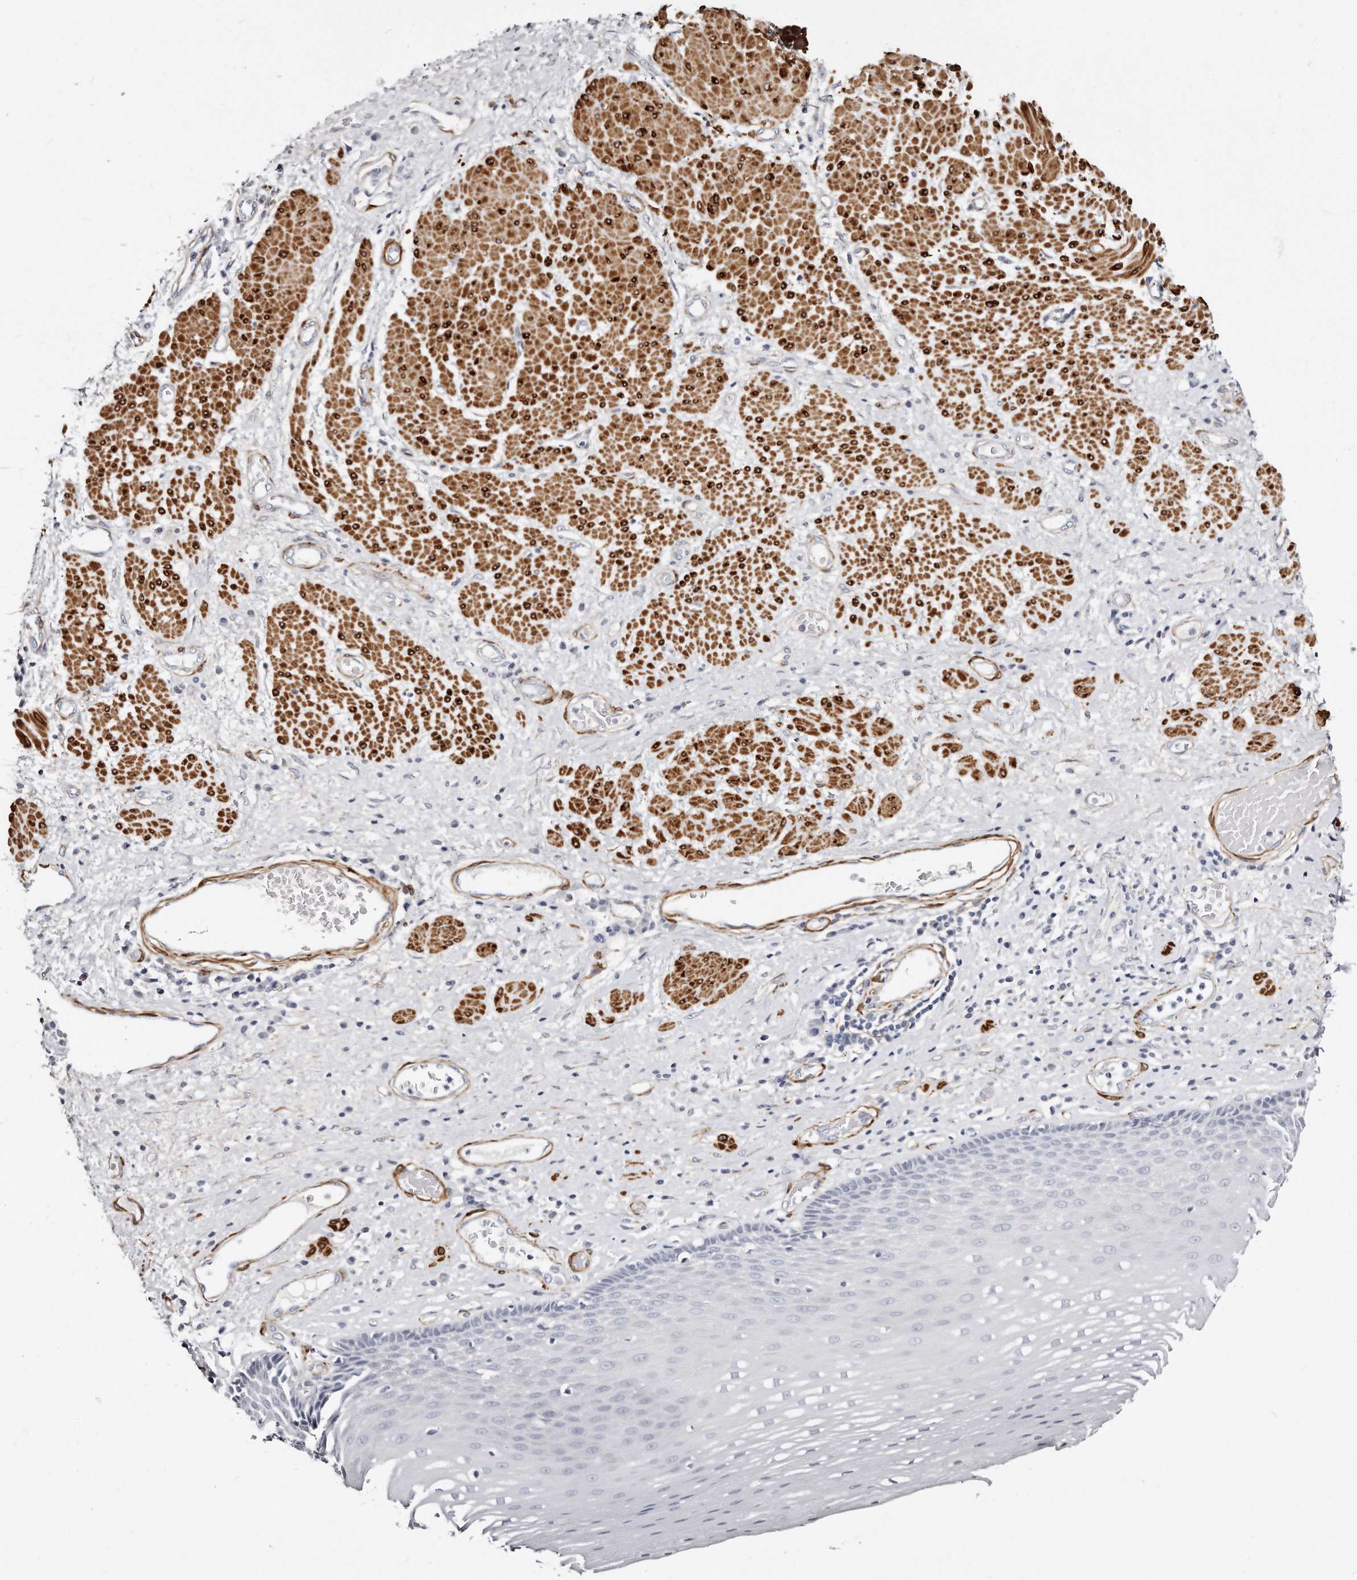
{"staining": {"intensity": "negative", "quantity": "none", "location": "none"}, "tissue": "esophagus", "cell_type": "Squamous epithelial cells", "image_type": "normal", "snomed": [{"axis": "morphology", "description": "Normal tissue, NOS"}, {"axis": "morphology", "description": "Adenocarcinoma, NOS"}, {"axis": "topography", "description": "Esophagus"}], "caption": "This is an IHC image of unremarkable esophagus. There is no positivity in squamous epithelial cells.", "gene": "LMOD1", "patient": {"sex": "male", "age": 62}}